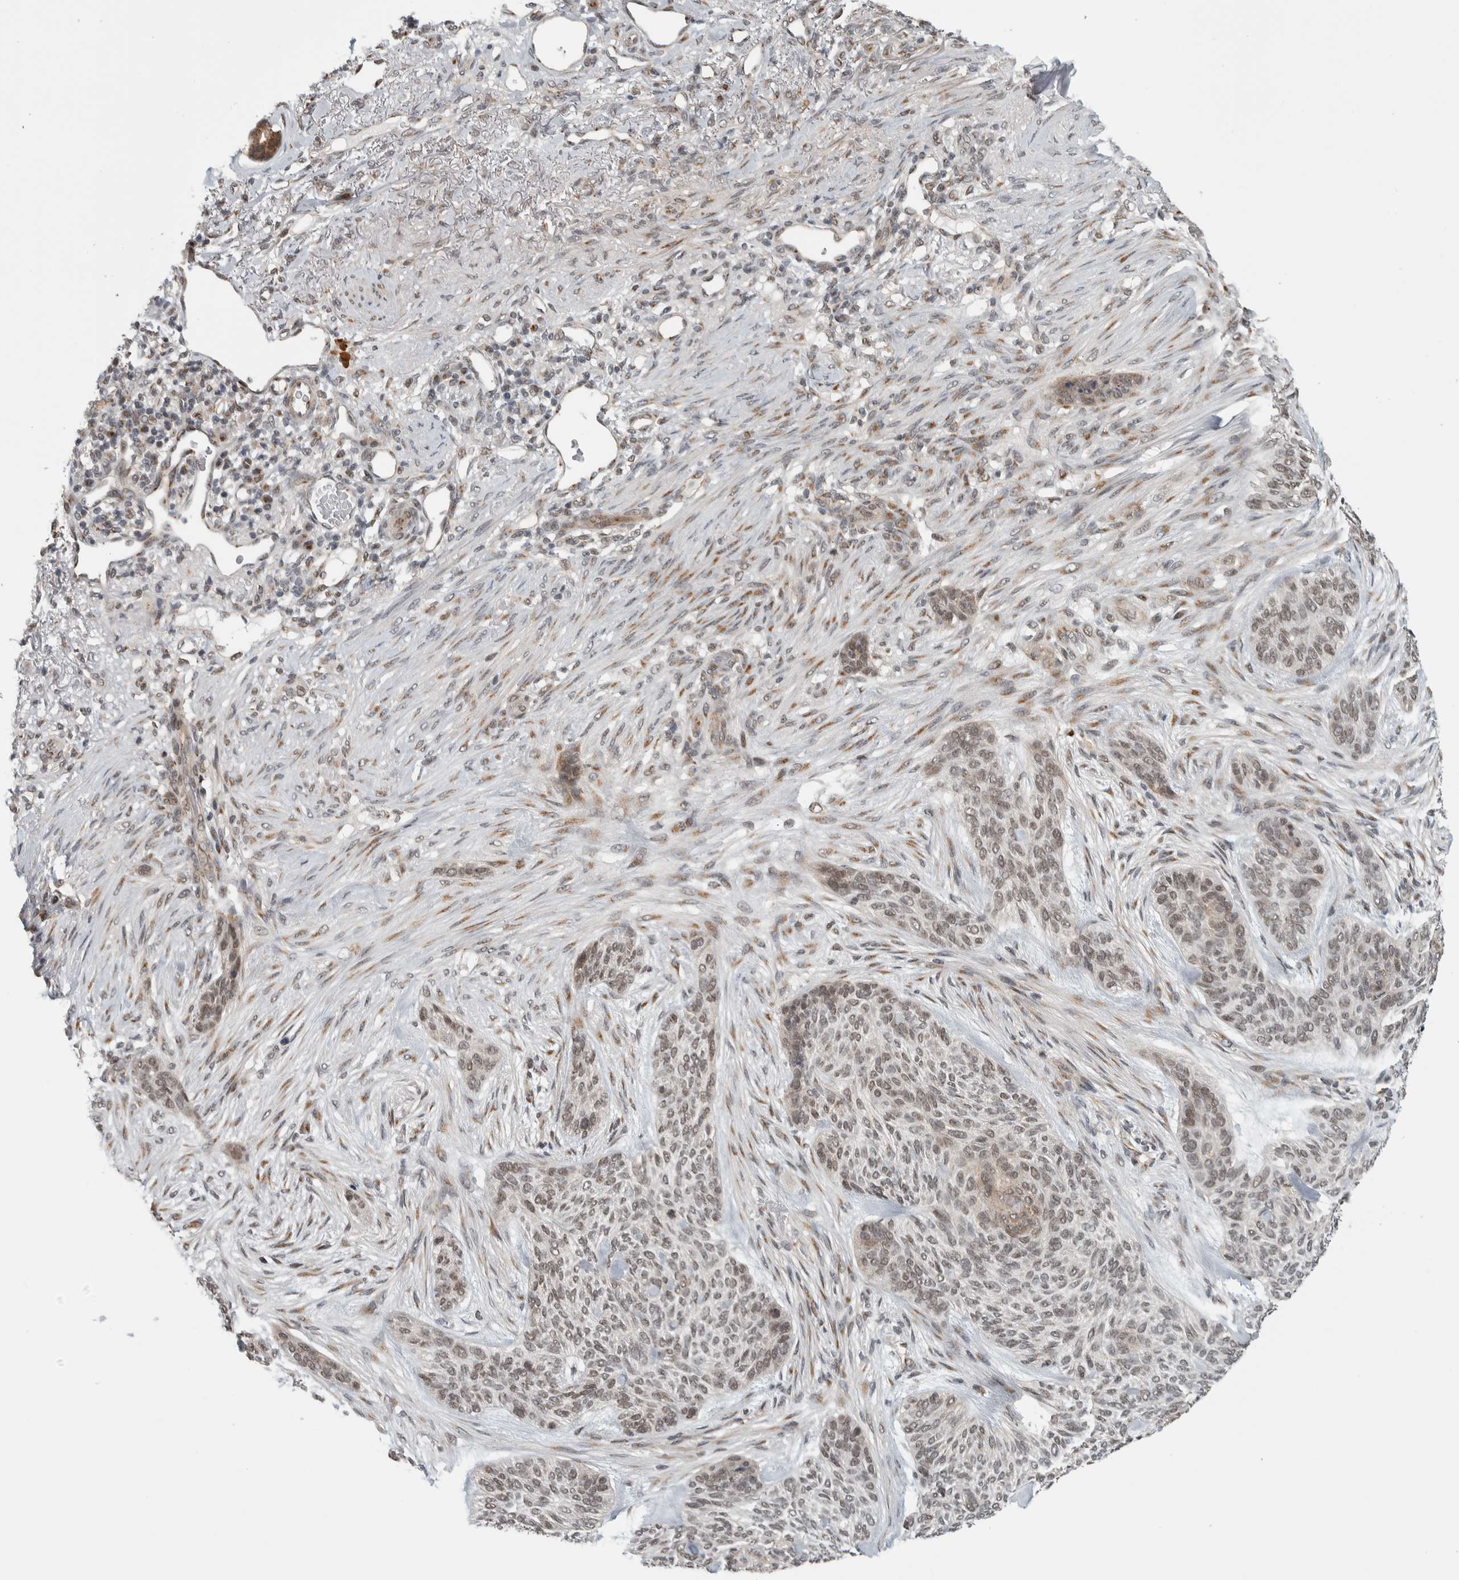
{"staining": {"intensity": "weak", "quantity": ">75%", "location": "cytoplasmic/membranous,nuclear"}, "tissue": "skin cancer", "cell_type": "Tumor cells", "image_type": "cancer", "snomed": [{"axis": "morphology", "description": "Basal cell carcinoma"}, {"axis": "topography", "description": "Skin"}], "caption": "This is an image of immunohistochemistry (IHC) staining of skin cancer (basal cell carcinoma), which shows weak staining in the cytoplasmic/membranous and nuclear of tumor cells.", "gene": "ZMYND8", "patient": {"sex": "male", "age": 55}}